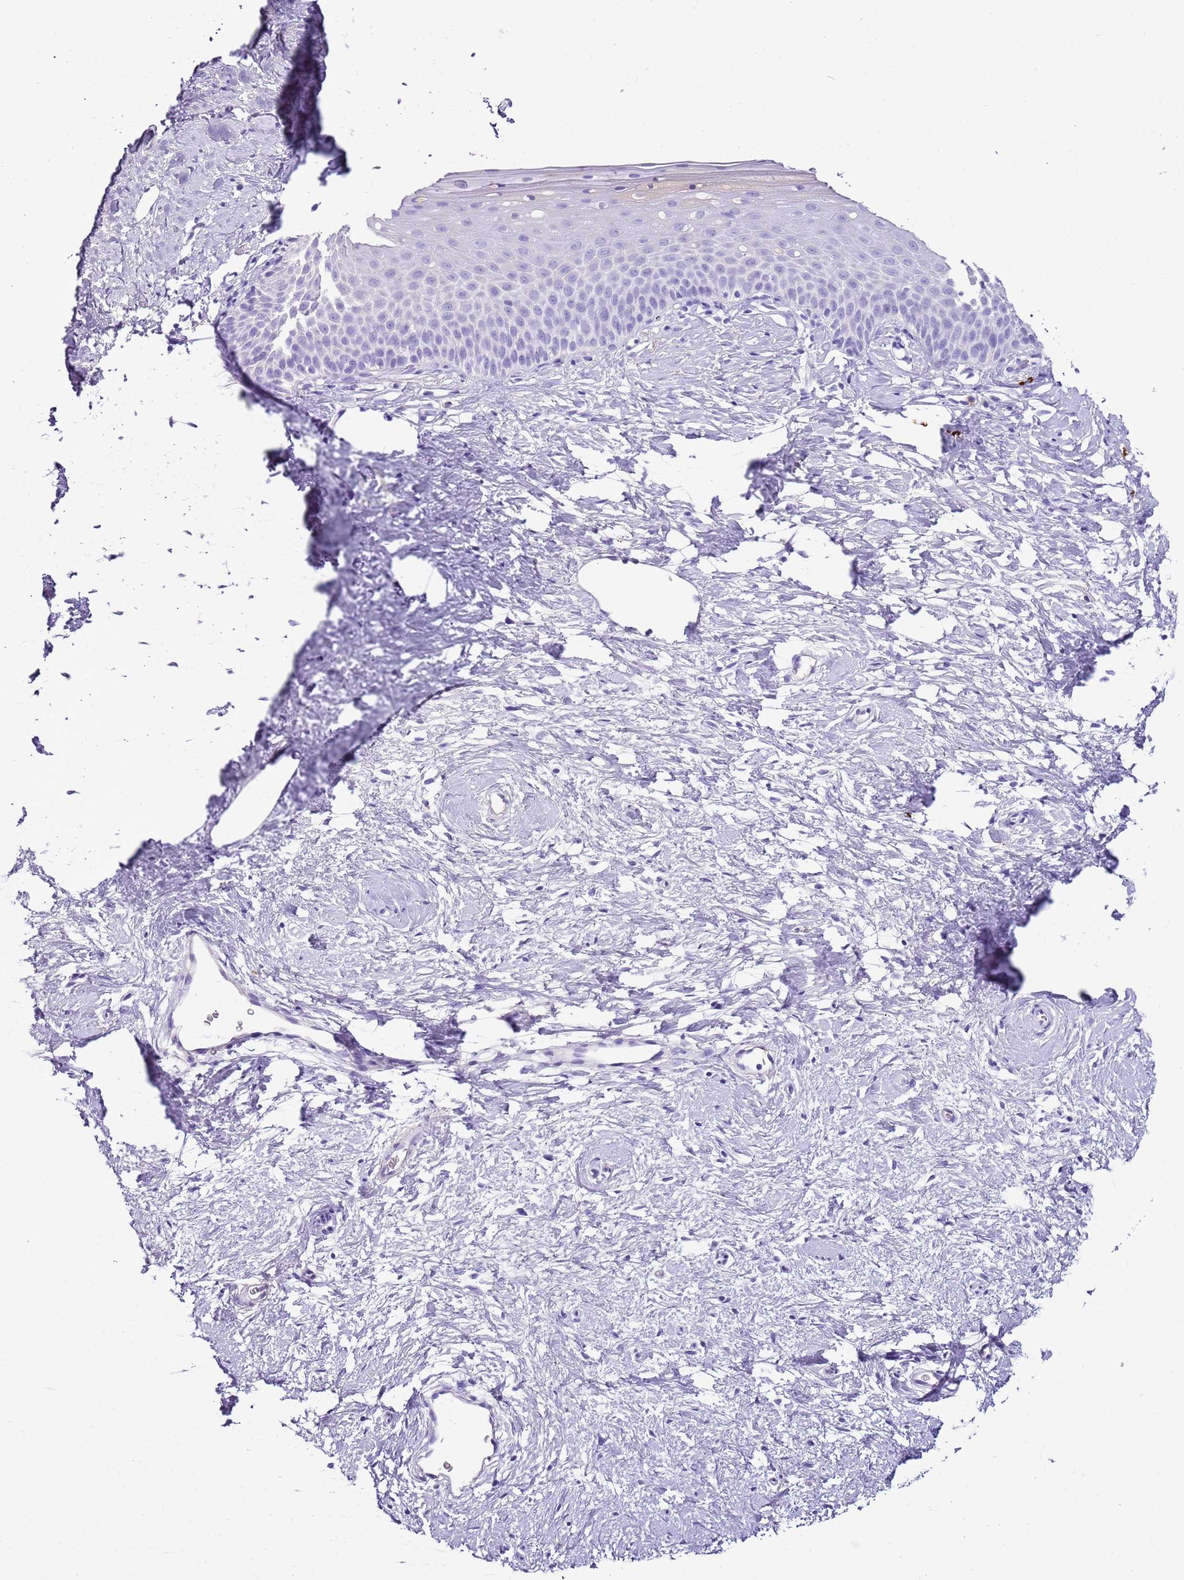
{"staining": {"intensity": "negative", "quantity": "none", "location": "none"}, "tissue": "cervix", "cell_type": "Glandular cells", "image_type": "normal", "snomed": [{"axis": "morphology", "description": "Normal tissue, NOS"}, {"axis": "topography", "description": "Cervix"}], "caption": "IHC of benign human cervix shows no expression in glandular cells.", "gene": "IGKV3", "patient": {"sex": "female", "age": 57}}